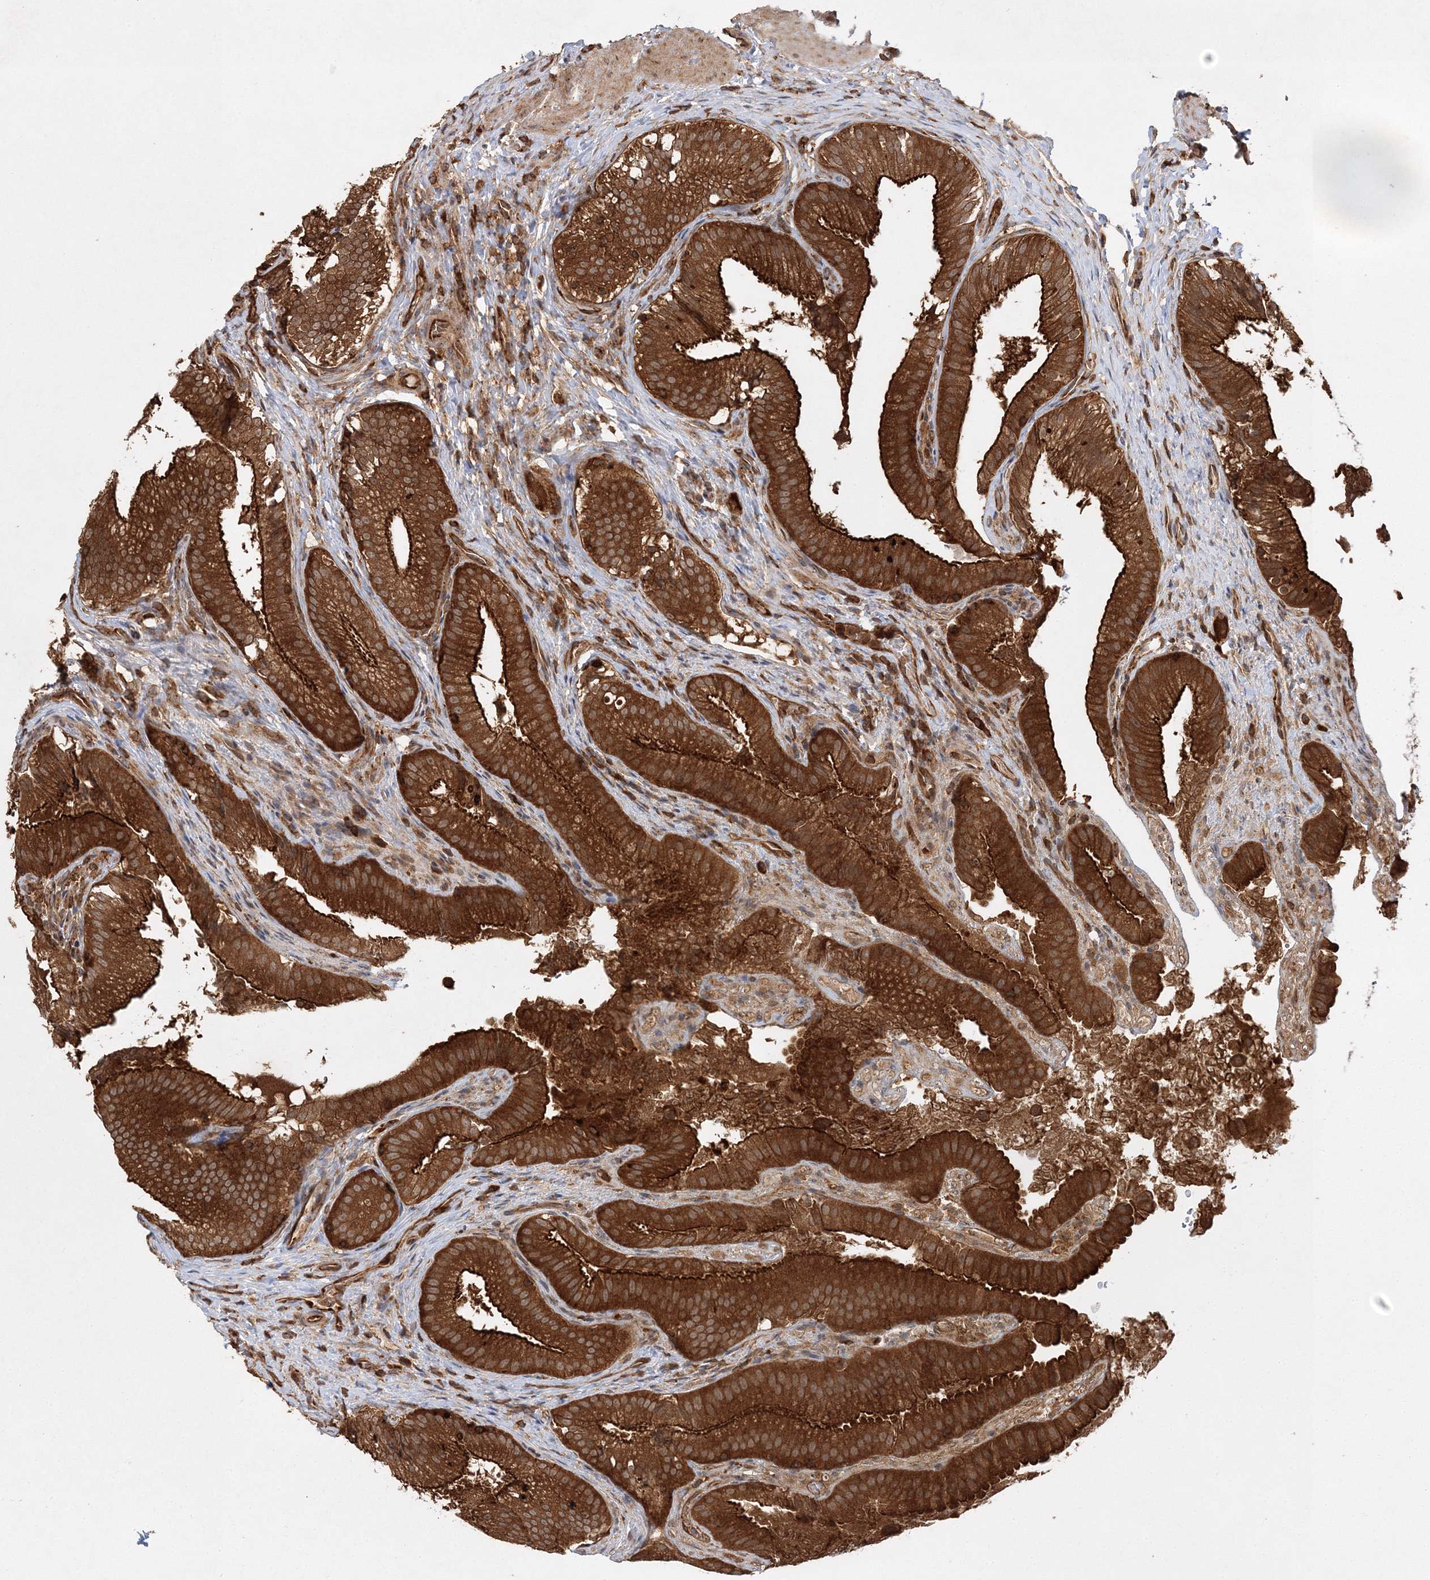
{"staining": {"intensity": "strong", "quantity": ">75%", "location": "cytoplasmic/membranous"}, "tissue": "gallbladder", "cell_type": "Glandular cells", "image_type": "normal", "snomed": [{"axis": "morphology", "description": "Normal tissue, NOS"}, {"axis": "topography", "description": "Gallbladder"}], "caption": "Gallbladder stained with DAB (3,3'-diaminobenzidine) immunohistochemistry exhibits high levels of strong cytoplasmic/membranous staining in approximately >75% of glandular cells.", "gene": "WDR37", "patient": {"sex": "female", "age": 30}}